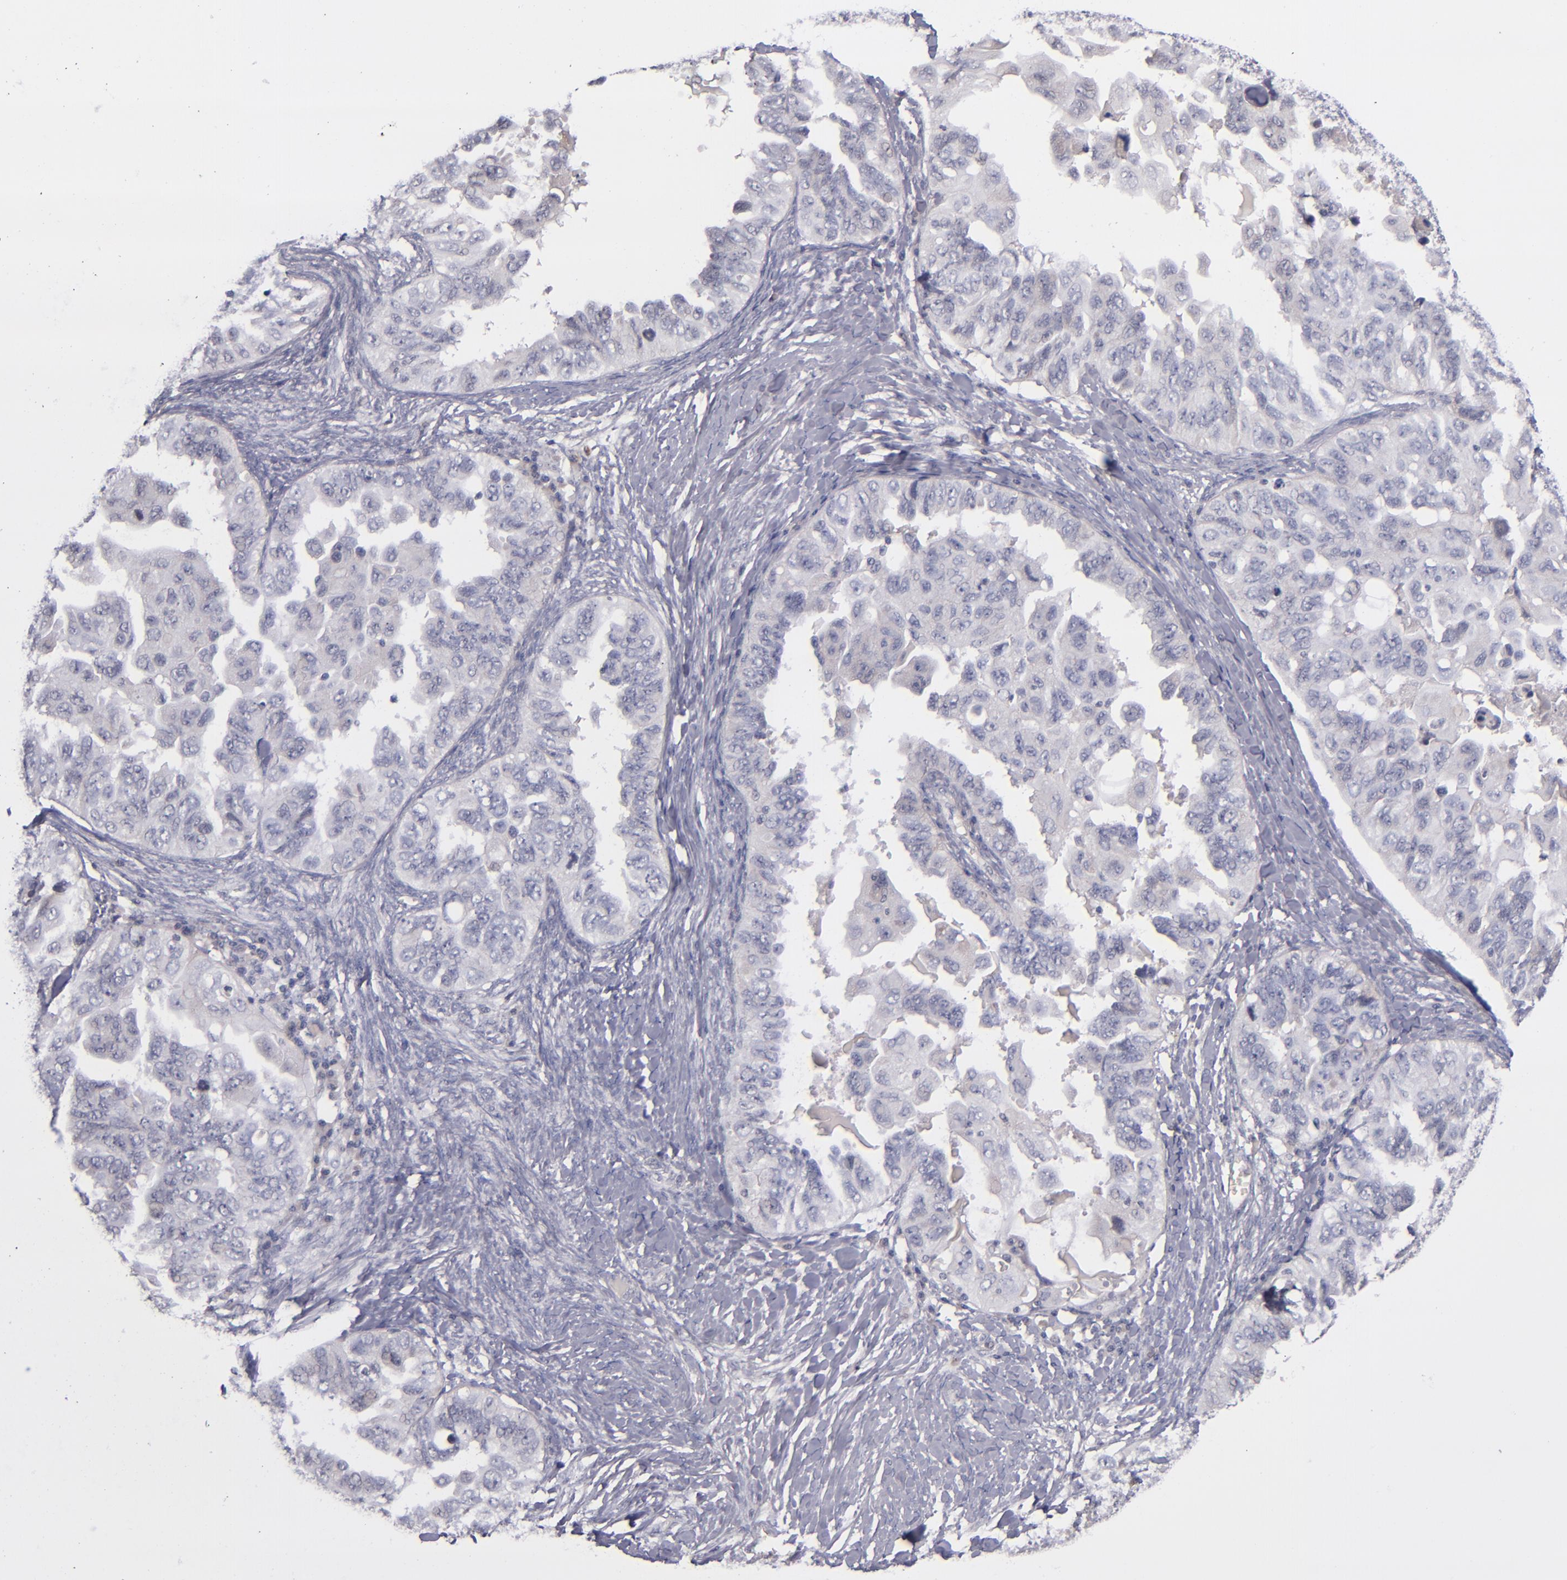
{"staining": {"intensity": "negative", "quantity": "none", "location": "none"}, "tissue": "ovarian cancer", "cell_type": "Tumor cells", "image_type": "cancer", "snomed": [{"axis": "morphology", "description": "Cystadenocarcinoma, serous, NOS"}, {"axis": "topography", "description": "Ovary"}], "caption": "This is an IHC histopathology image of ovarian cancer (serous cystadenocarcinoma). There is no staining in tumor cells.", "gene": "TSC2", "patient": {"sex": "female", "age": 82}}